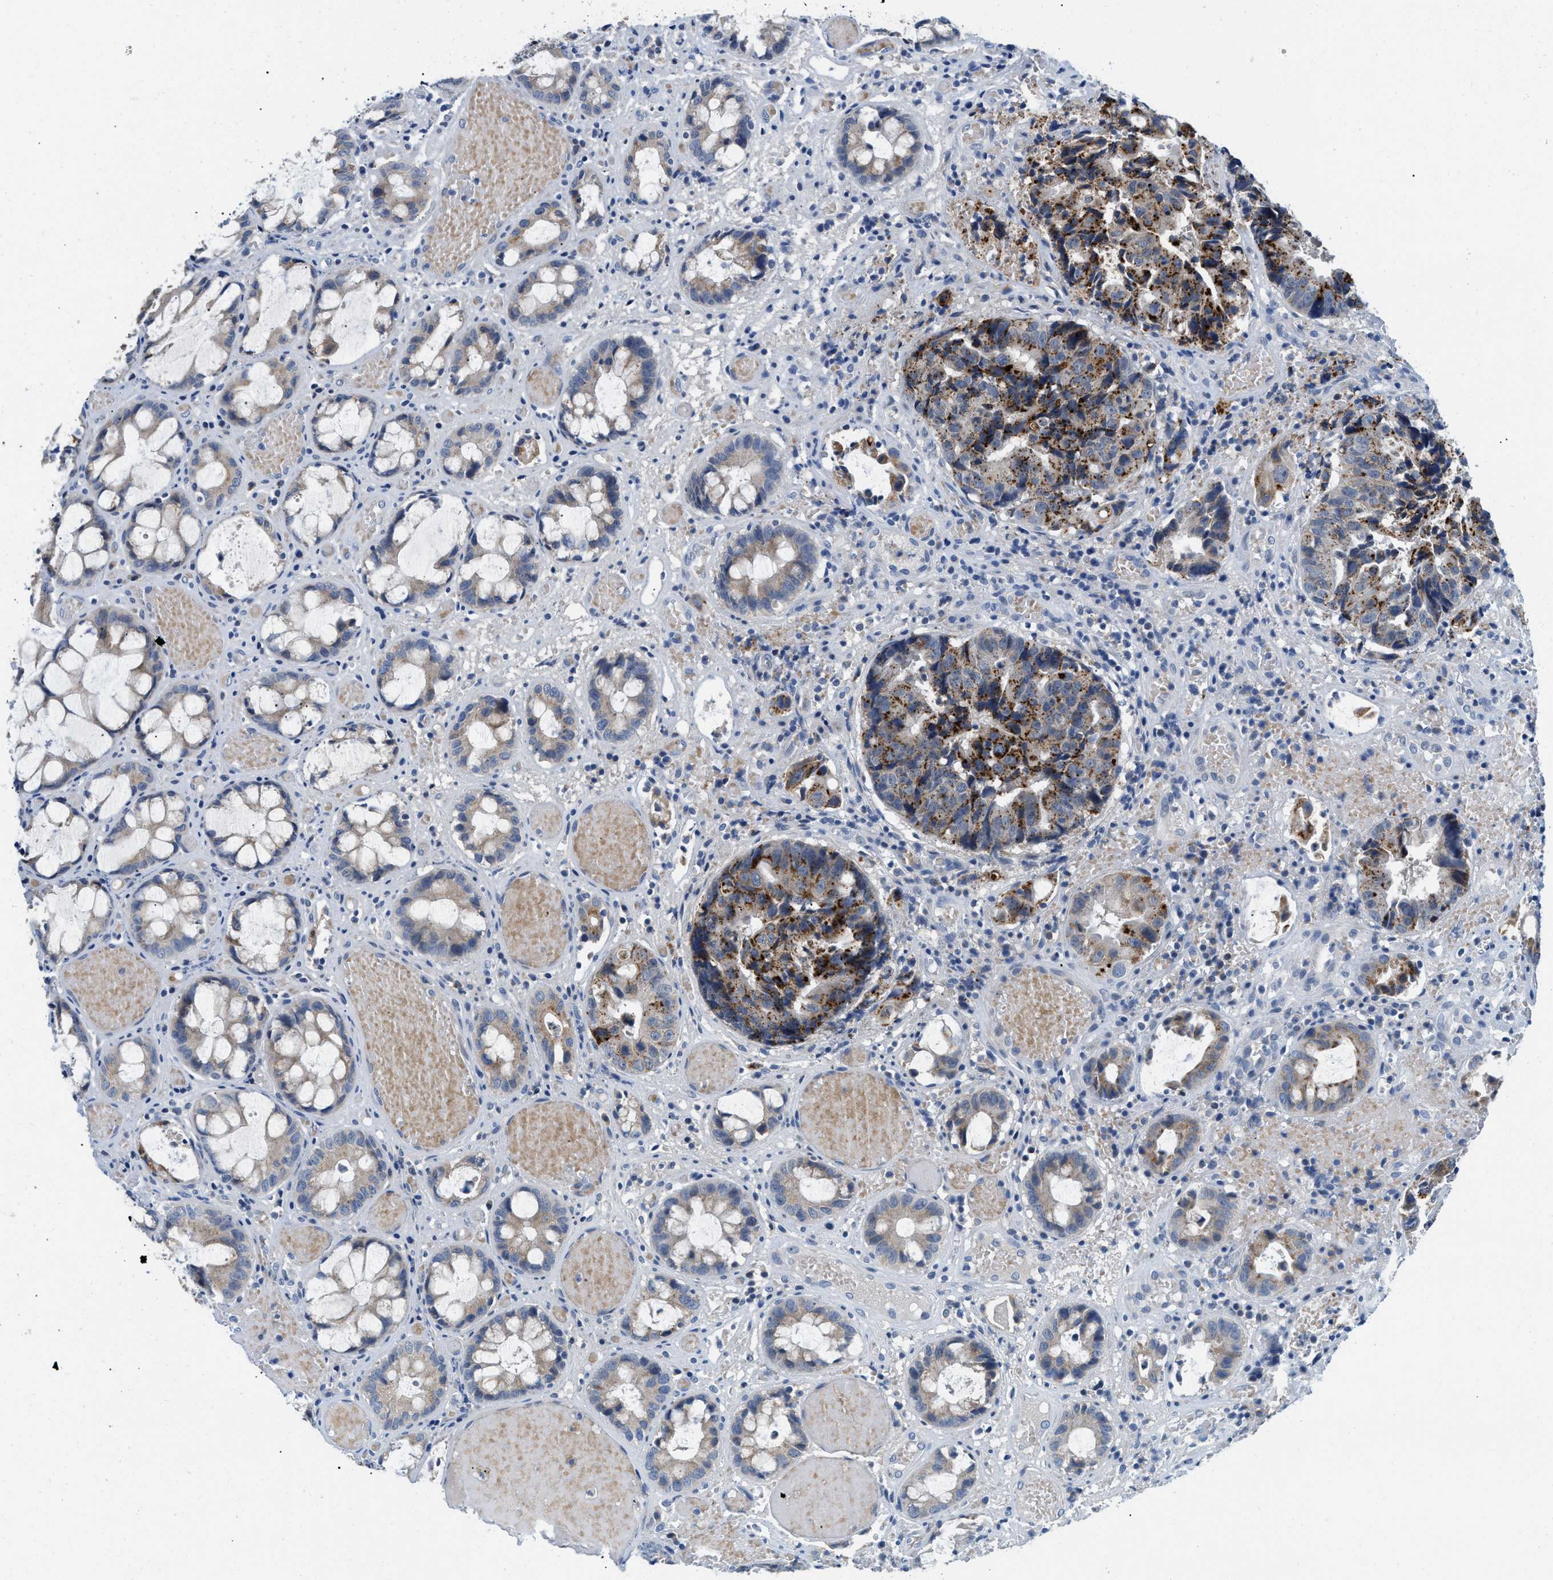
{"staining": {"intensity": "moderate", "quantity": "25%-75%", "location": "cytoplasmic/membranous"}, "tissue": "colorectal cancer", "cell_type": "Tumor cells", "image_type": "cancer", "snomed": [{"axis": "morphology", "description": "Adenocarcinoma, NOS"}, {"axis": "topography", "description": "Colon"}], "caption": "Moderate cytoplasmic/membranous staining is present in approximately 25%-75% of tumor cells in adenocarcinoma (colorectal).", "gene": "TSPAN3", "patient": {"sex": "female", "age": 57}}